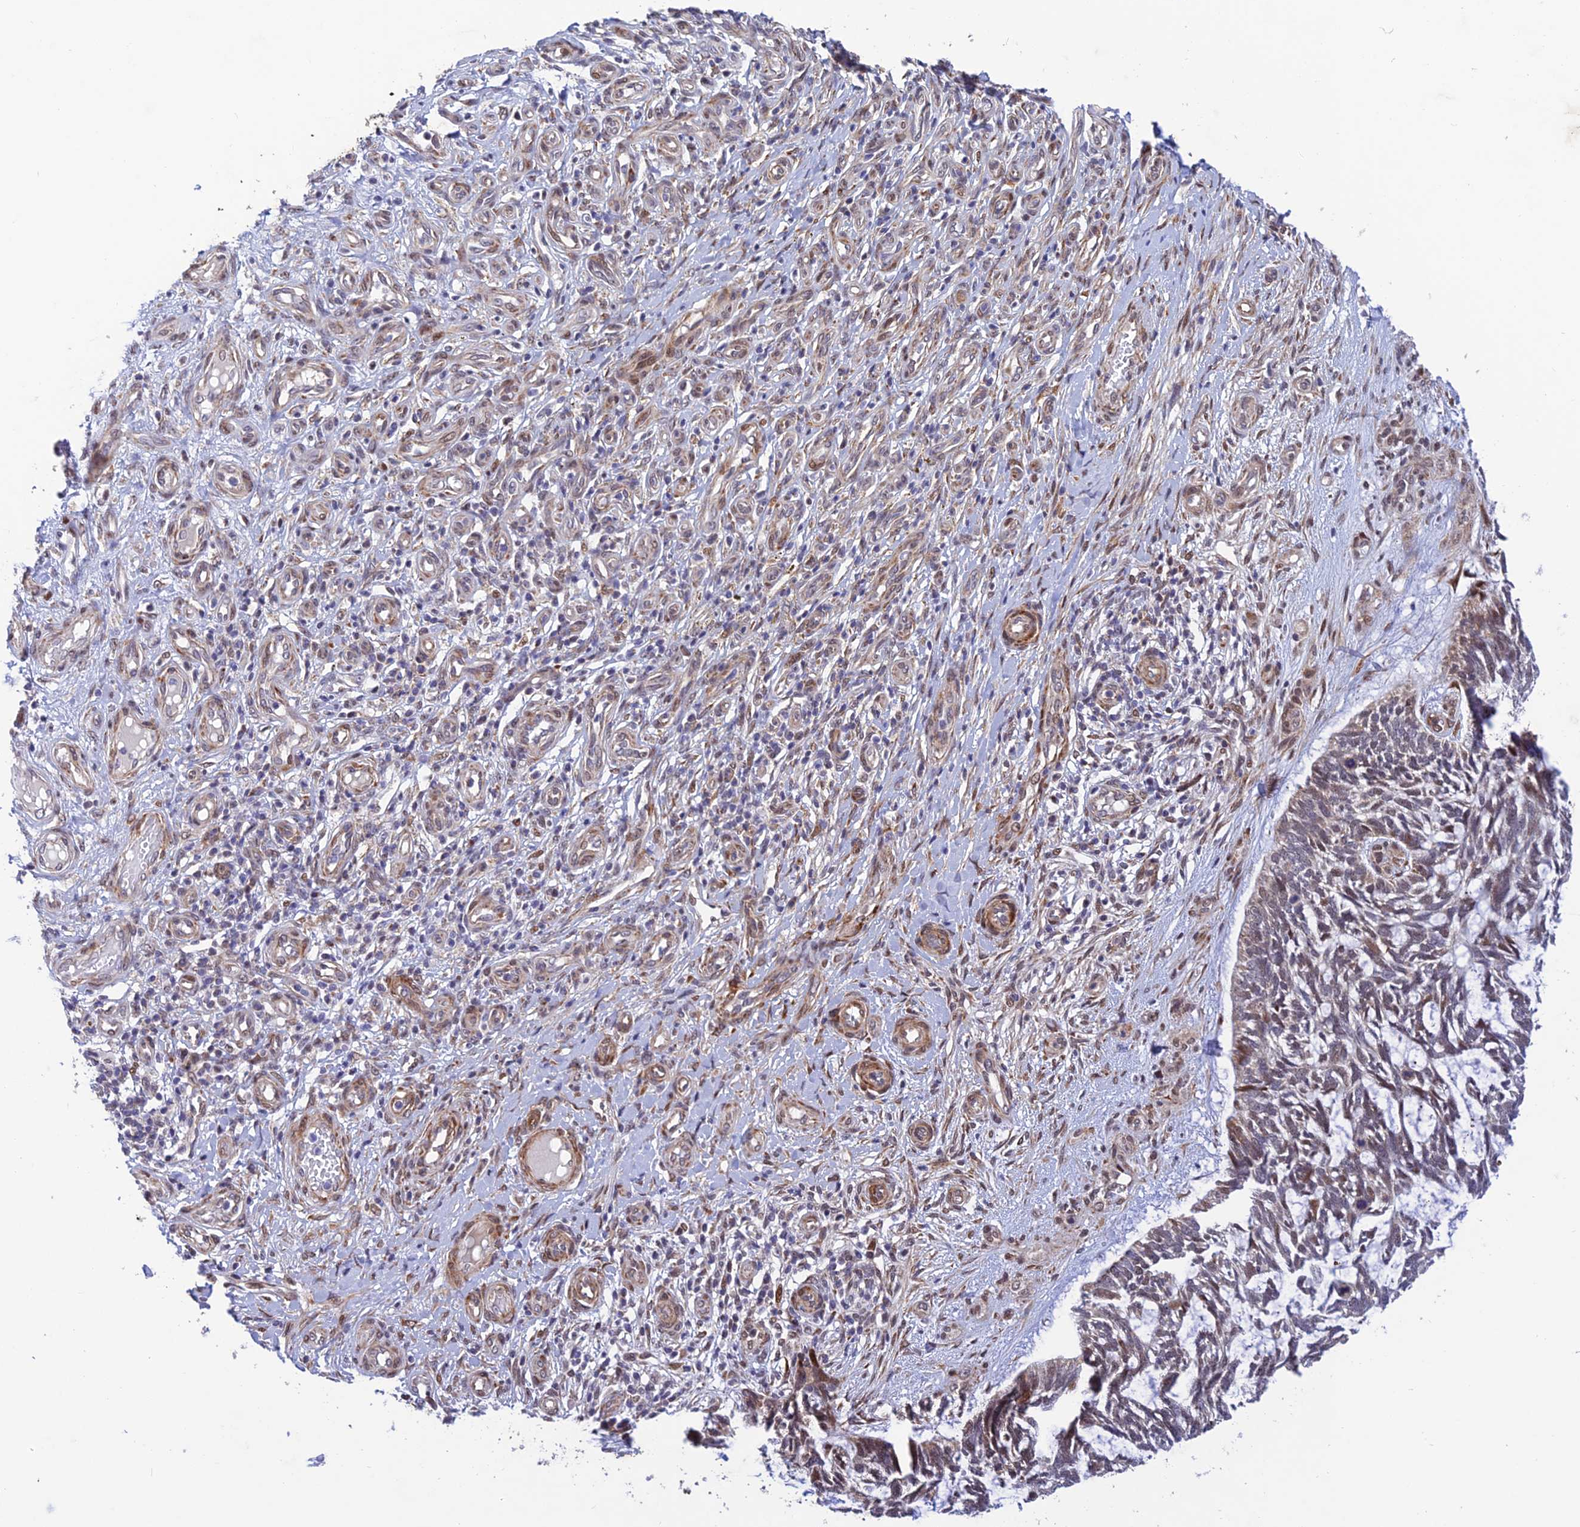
{"staining": {"intensity": "weak", "quantity": "25%-75%", "location": "nuclear"}, "tissue": "skin cancer", "cell_type": "Tumor cells", "image_type": "cancer", "snomed": [{"axis": "morphology", "description": "Basal cell carcinoma"}, {"axis": "topography", "description": "Skin"}], "caption": "This photomicrograph shows immunohistochemistry (IHC) staining of skin basal cell carcinoma, with low weak nuclear staining in about 25%-75% of tumor cells.", "gene": "WDR55", "patient": {"sex": "male", "age": 88}}